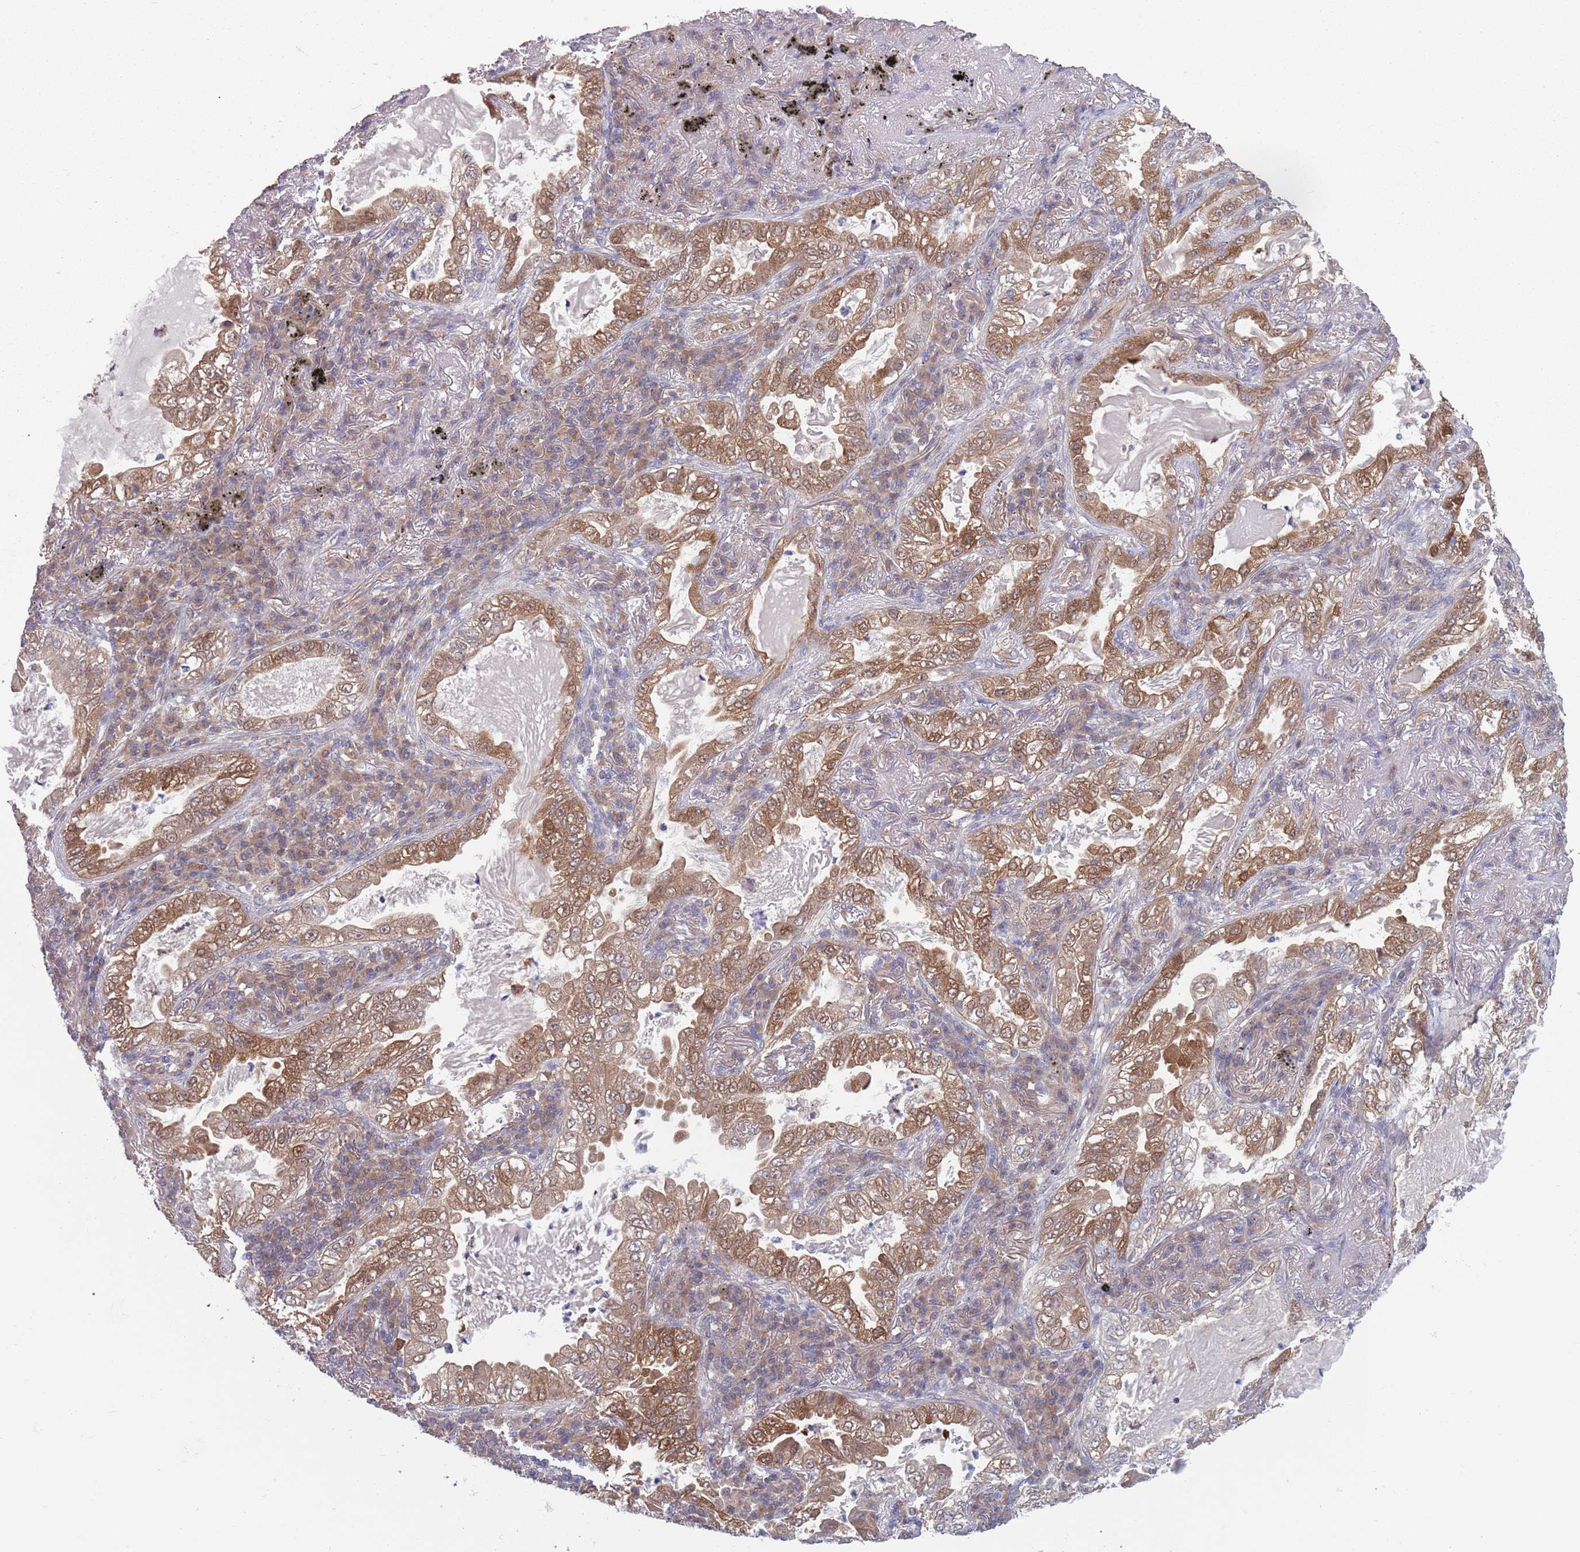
{"staining": {"intensity": "moderate", "quantity": ">75%", "location": "cytoplasmic/membranous,nuclear"}, "tissue": "lung cancer", "cell_type": "Tumor cells", "image_type": "cancer", "snomed": [{"axis": "morphology", "description": "Adenocarcinoma, NOS"}, {"axis": "topography", "description": "Lung"}], "caption": "Human lung adenocarcinoma stained with a protein marker exhibits moderate staining in tumor cells.", "gene": "CLNS1A", "patient": {"sex": "female", "age": 73}}